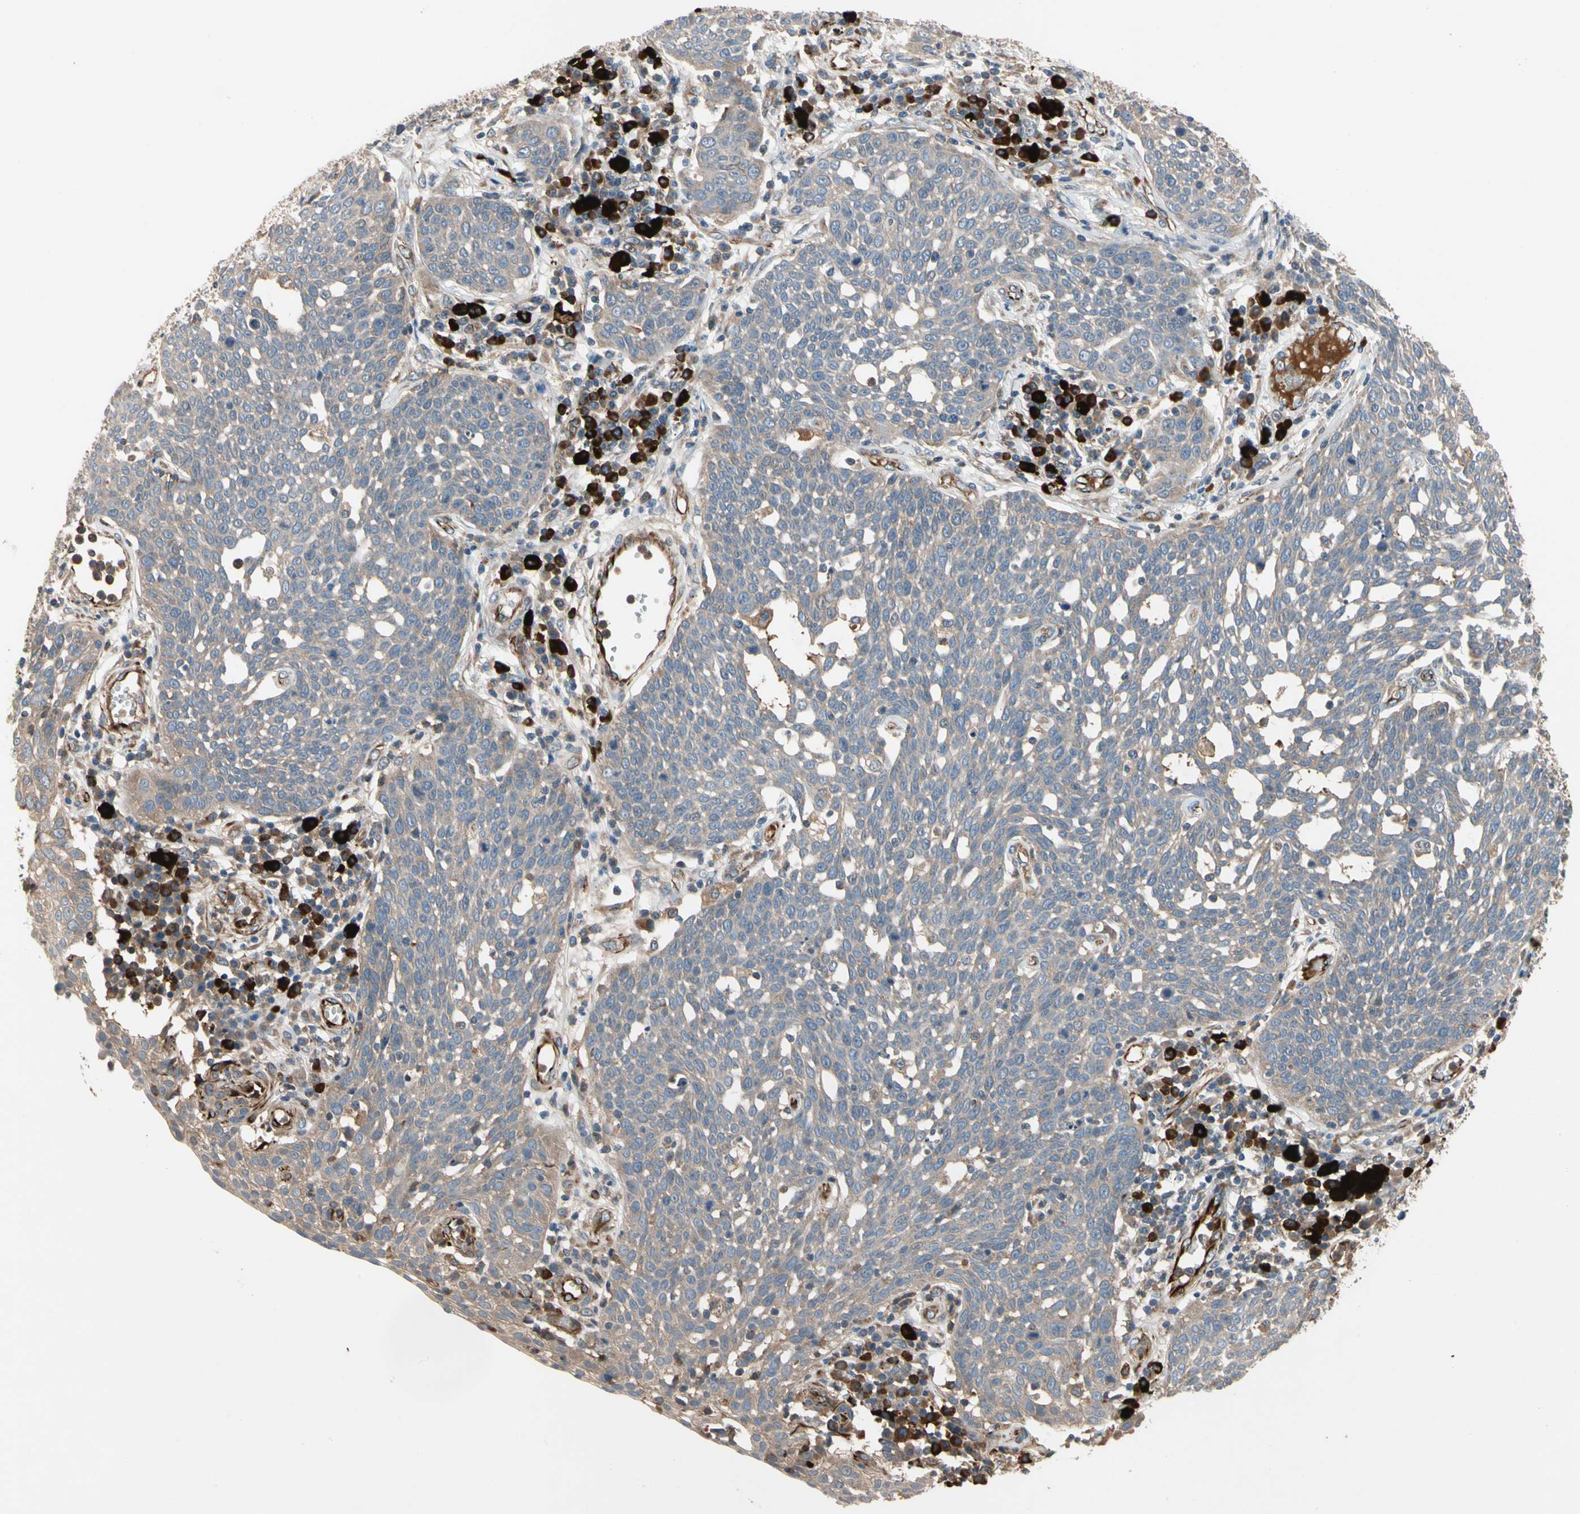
{"staining": {"intensity": "weak", "quantity": "25%-75%", "location": "cytoplasmic/membranous"}, "tissue": "cervical cancer", "cell_type": "Tumor cells", "image_type": "cancer", "snomed": [{"axis": "morphology", "description": "Squamous cell carcinoma, NOS"}, {"axis": "topography", "description": "Cervix"}], "caption": "Cervical squamous cell carcinoma stained with a protein marker demonstrates weak staining in tumor cells.", "gene": "FGD6", "patient": {"sex": "female", "age": 34}}